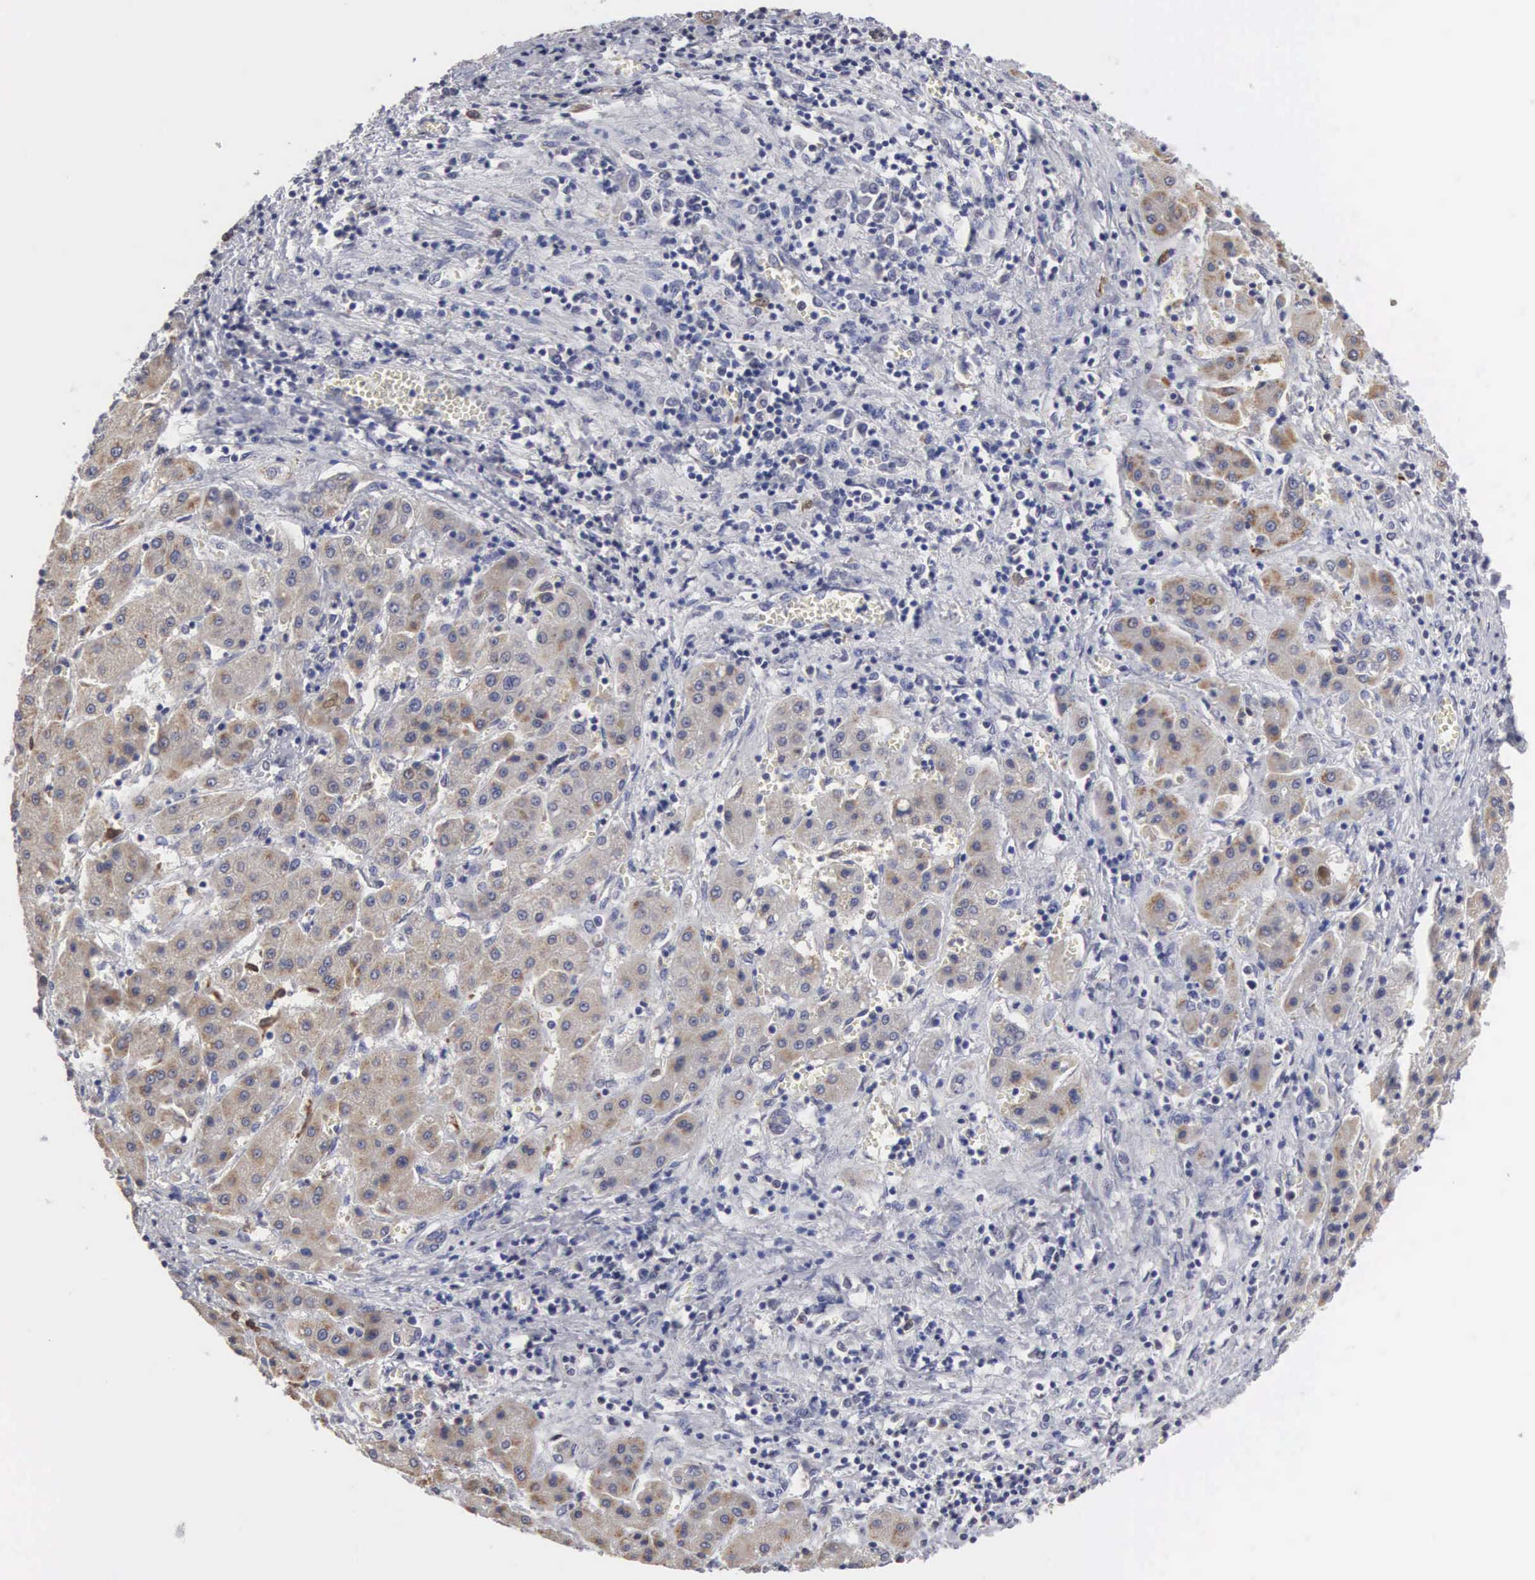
{"staining": {"intensity": "weak", "quantity": "25%-75%", "location": "cytoplasmic/membranous"}, "tissue": "liver cancer", "cell_type": "Tumor cells", "image_type": "cancer", "snomed": [{"axis": "morphology", "description": "Carcinoma, Hepatocellular, NOS"}, {"axis": "topography", "description": "Liver"}], "caption": "Human liver hepatocellular carcinoma stained for a protein (brown) exhibits weak cytoplasmic/membranous positive positivity in about 25%-75% of tumor cells.", "gene": "HMOX1", "patient": {"sex": "male", "age": 24}}